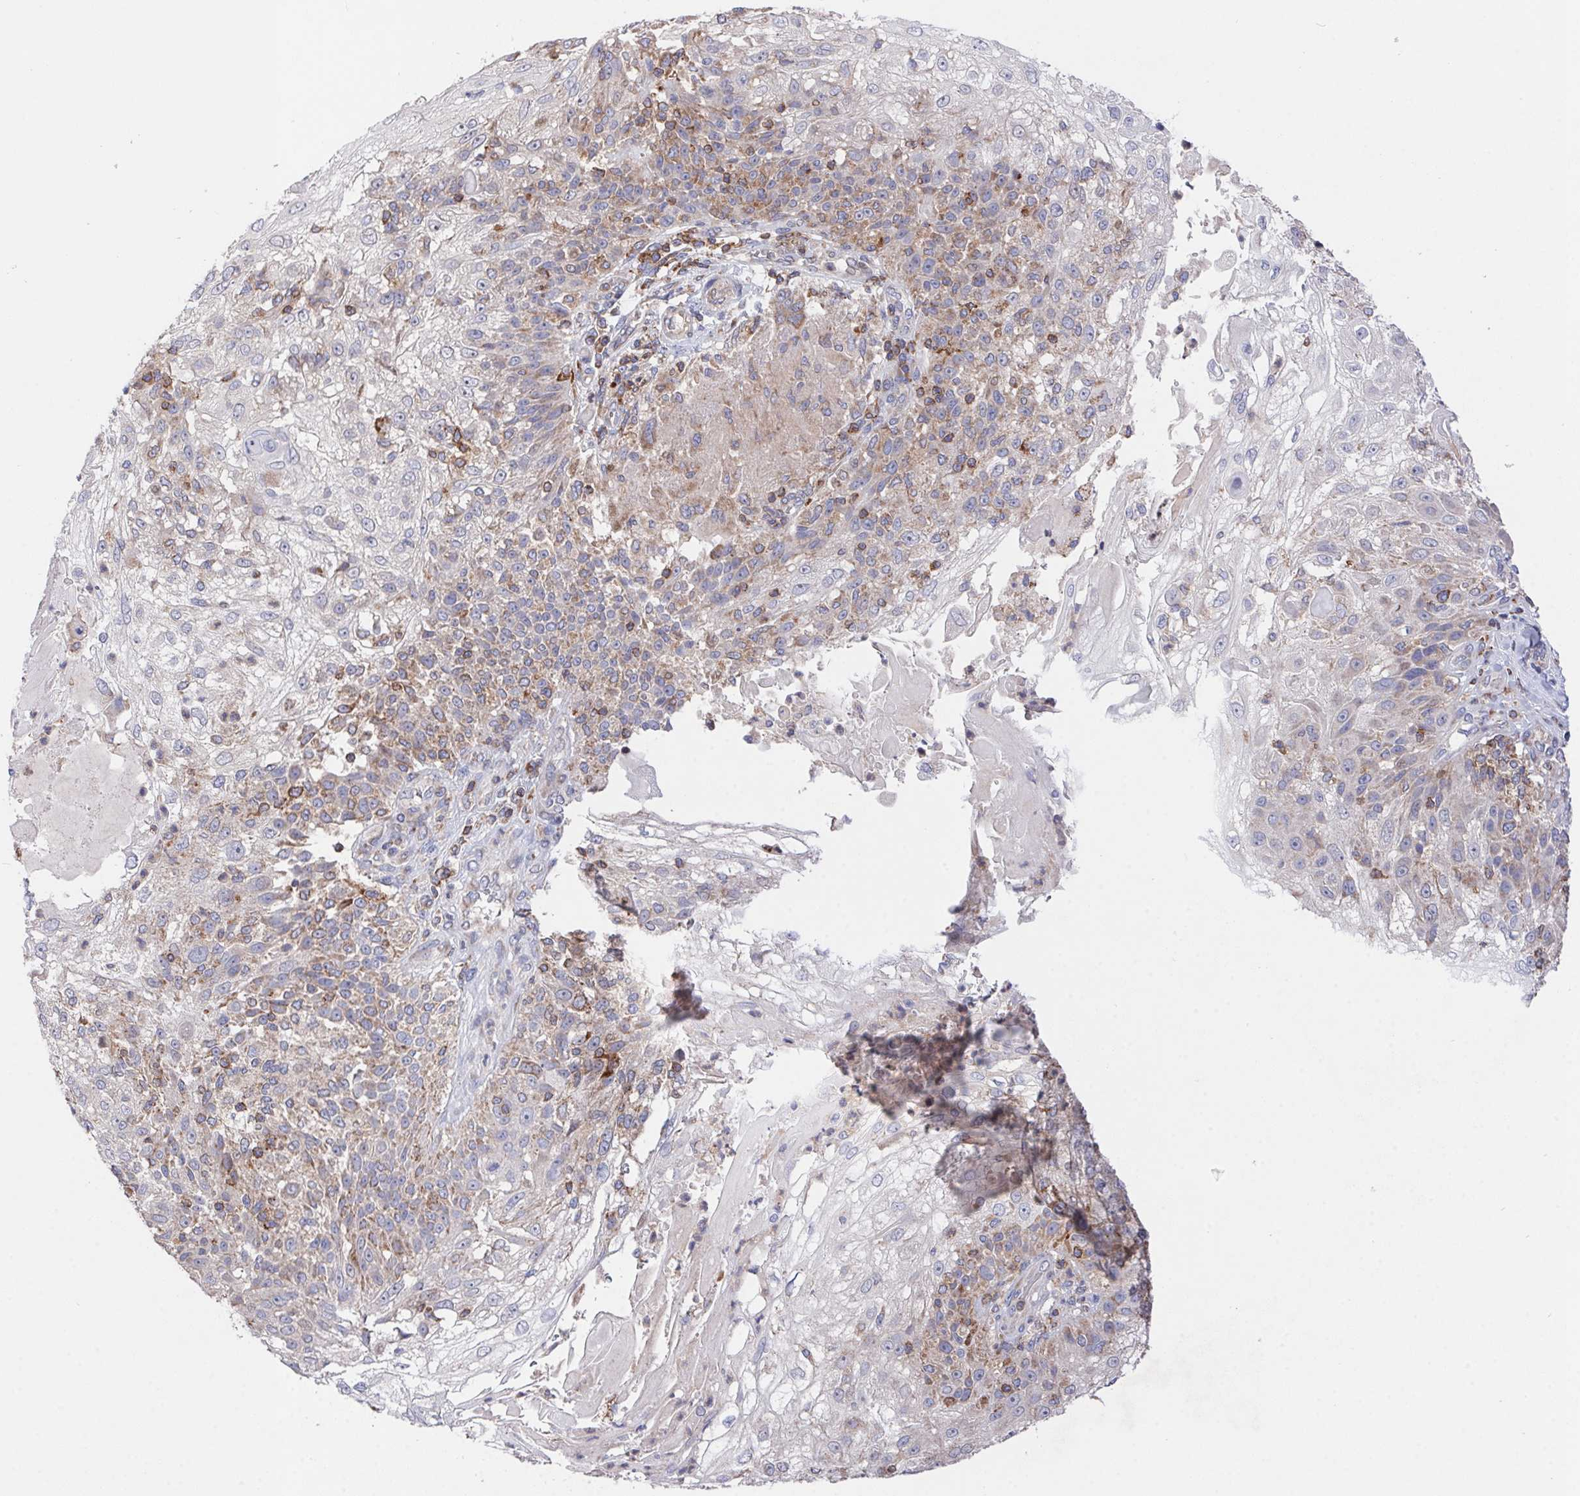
{"staining": {"intensity": "moderate", "quantity": "<25%", "location": "cytoplasmic/membranous"}, "tissue": "skin cancer", "cell_type": "Tumor cells", "image_type": "cancer", "snomed": [{"axis": "morphology", "description": "Normal tissue, NOS"}, {"axis": "morphology", "description": "Squamous cell carcinoma, NOS"}, {"axis": "topography", "description": "Skin"}], "caption": "Skin cancer was stained to show a protein in brown. There is low levels of moderate cytoplasmic/membranous expression in approximately <25% of tumor cells.", "gene": "FAM241A", "patient": {"sex": "female", "age": 83}}